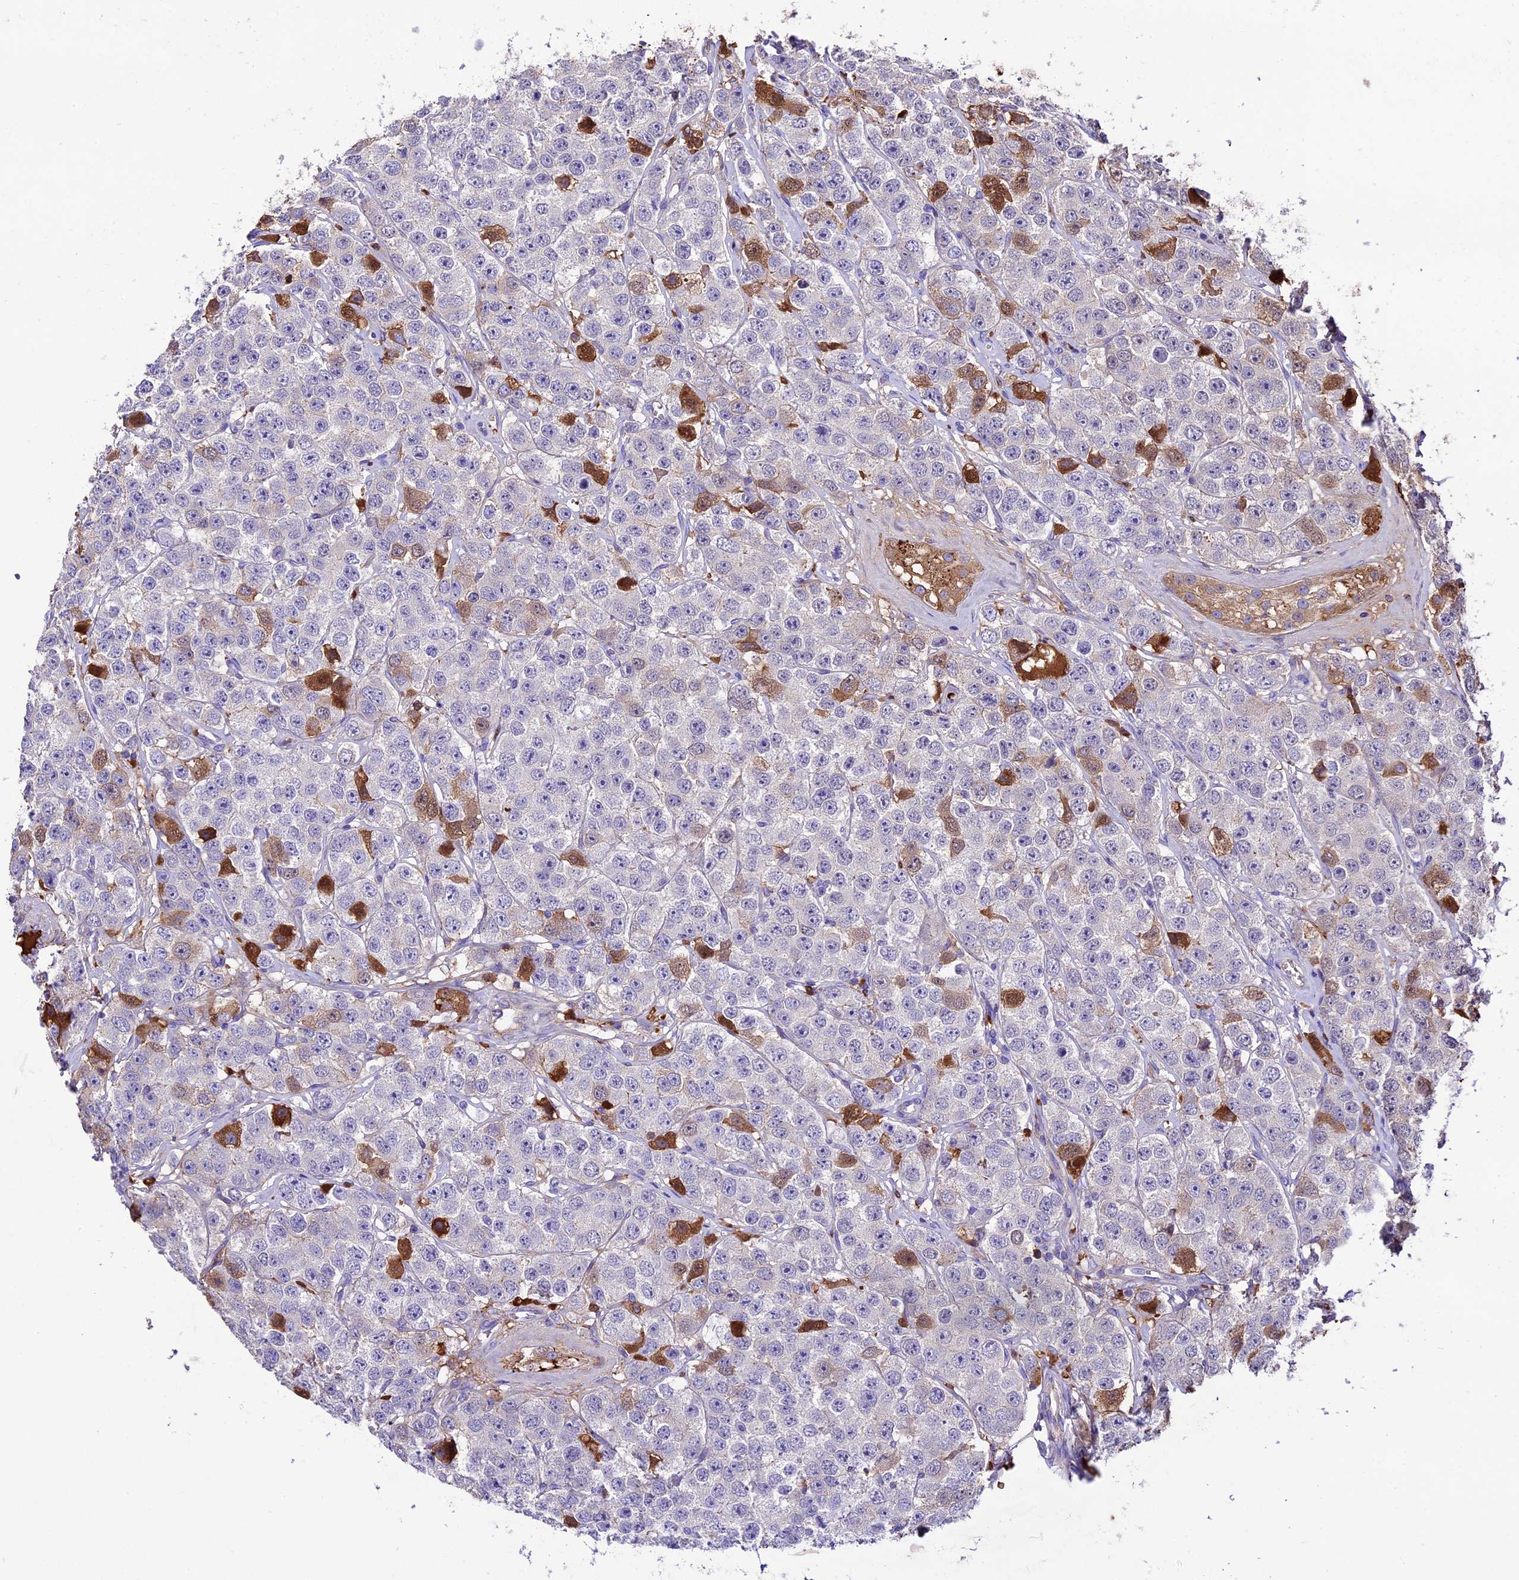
{"staining": {"intensity": "moderate", "quantity": "<25%", "location": "cytoplasmic/membranous"}, "tissue": "testis cancer", "cell_type": "Tumor cells", "image_type": "cancer", "snomed": [{"axis": "morphology", "description": "Seminoma, NOS"}, {"axis": "topography", "description": "Testis"}], "caption": "Tumor cells display moderate cytoplasmic/membranous positivity in approximately <25% of cells in testis cancer (seminoma).", "gene": "TCP11L2", "patient": {"sex": "male", "age": 28}}